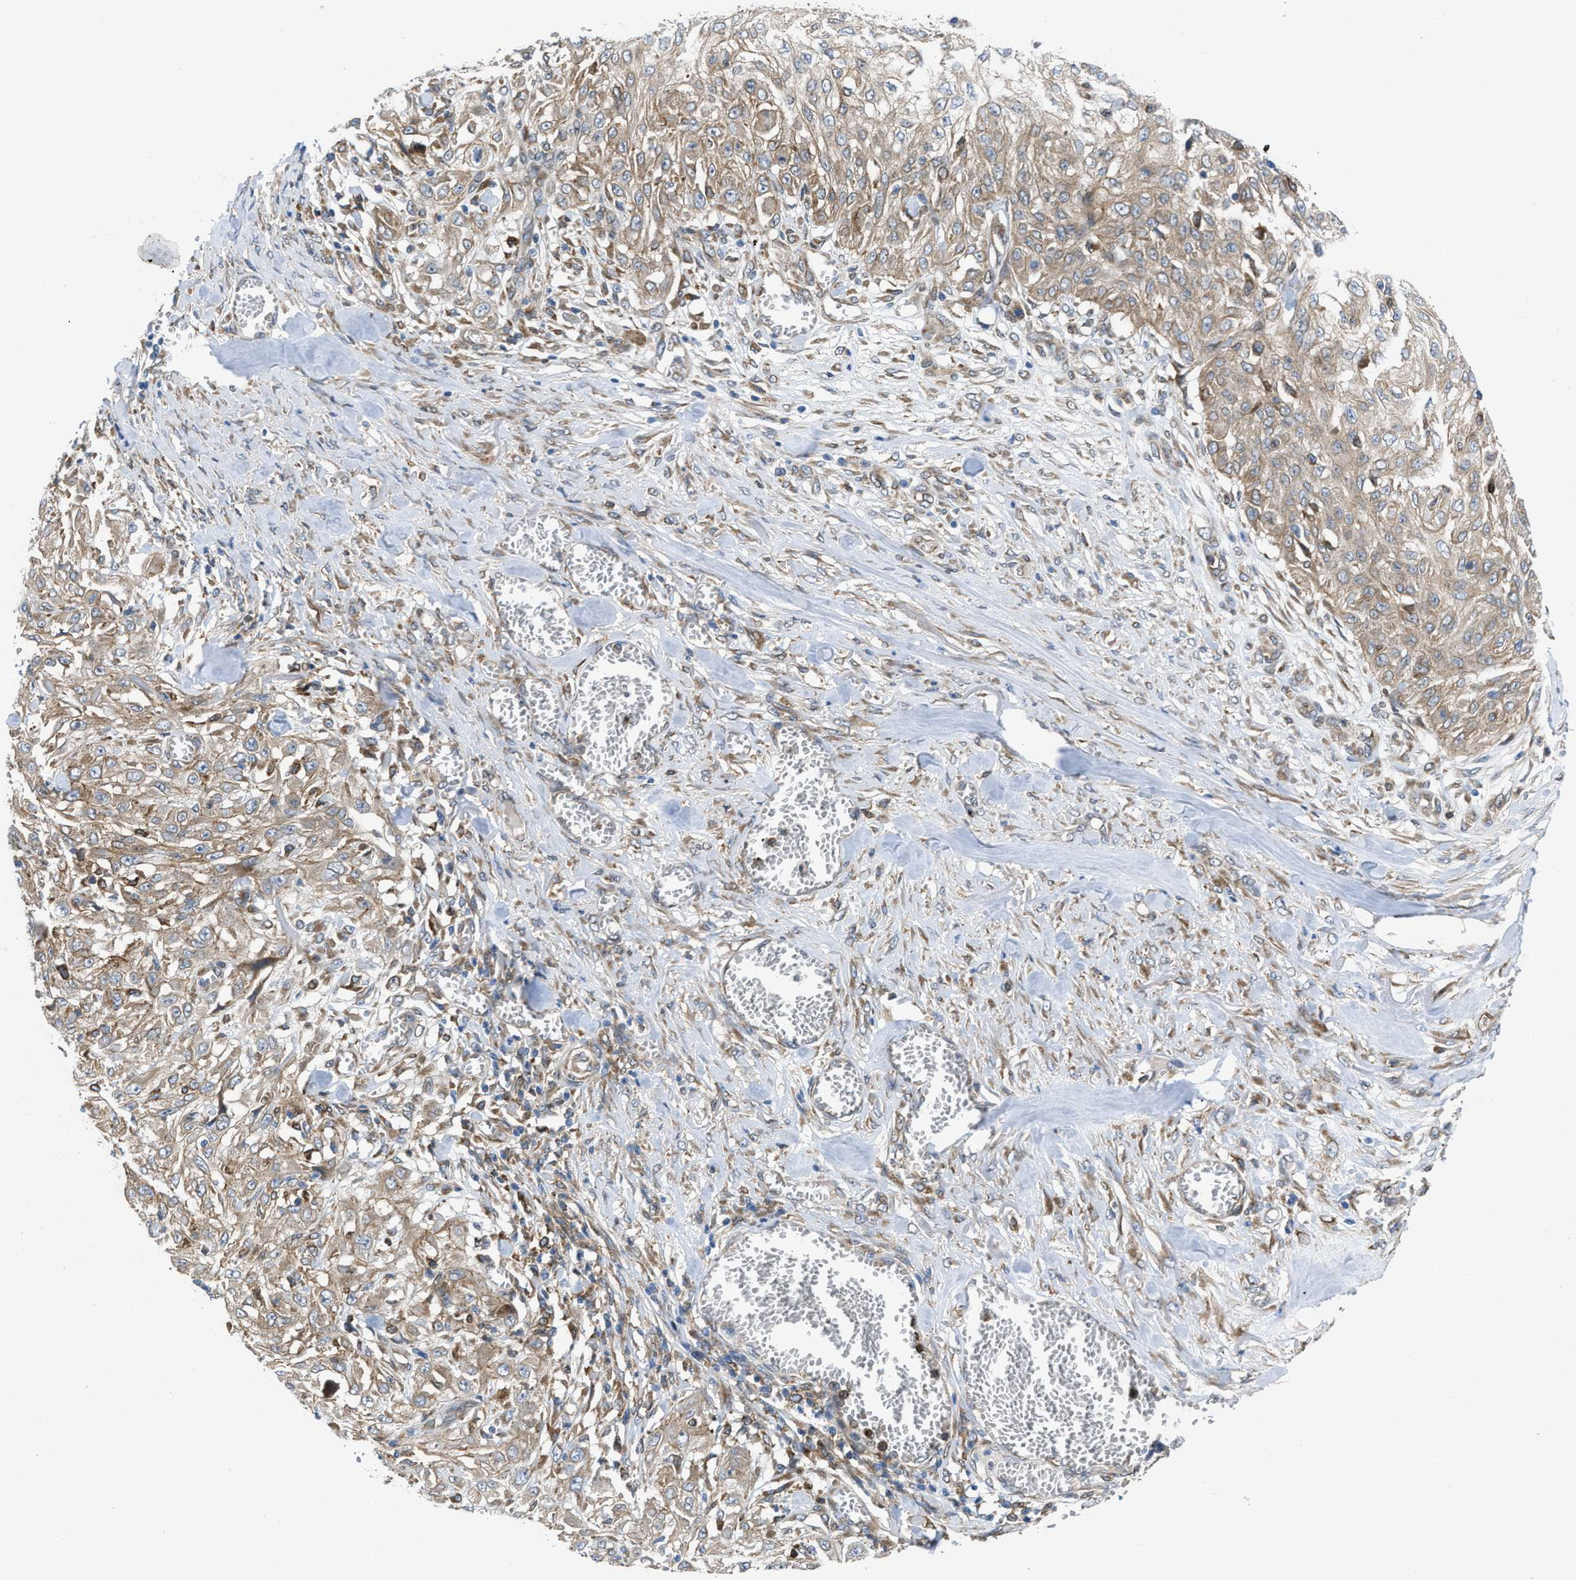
{"staining": {"intensity": "weak", "quantity": ">75%", "location": "cytoplasmic/membranous"}, "tissue": "skin cancer", "cell_type": "Tumor cells", "image_type": "cancer", "snomed": [{"axis": "morphology", "description": "Squamous cell carcinoma, NOS"}, {"axis": "morphology", "description": "Squamous cell carcinoma, metastatic, NOS"}, {"axis": "topography", "description": "Skin"}, {"axis": "topography", "description": "Lymph node"}], "caption": "Immunohistochemical staining of skin cancer shows weak cytoplasmic/membranous protein expression in approximately >75% of tumor cells.", "gene": "ERLIN2", "patient": {"sex": "male", "age": 75}}